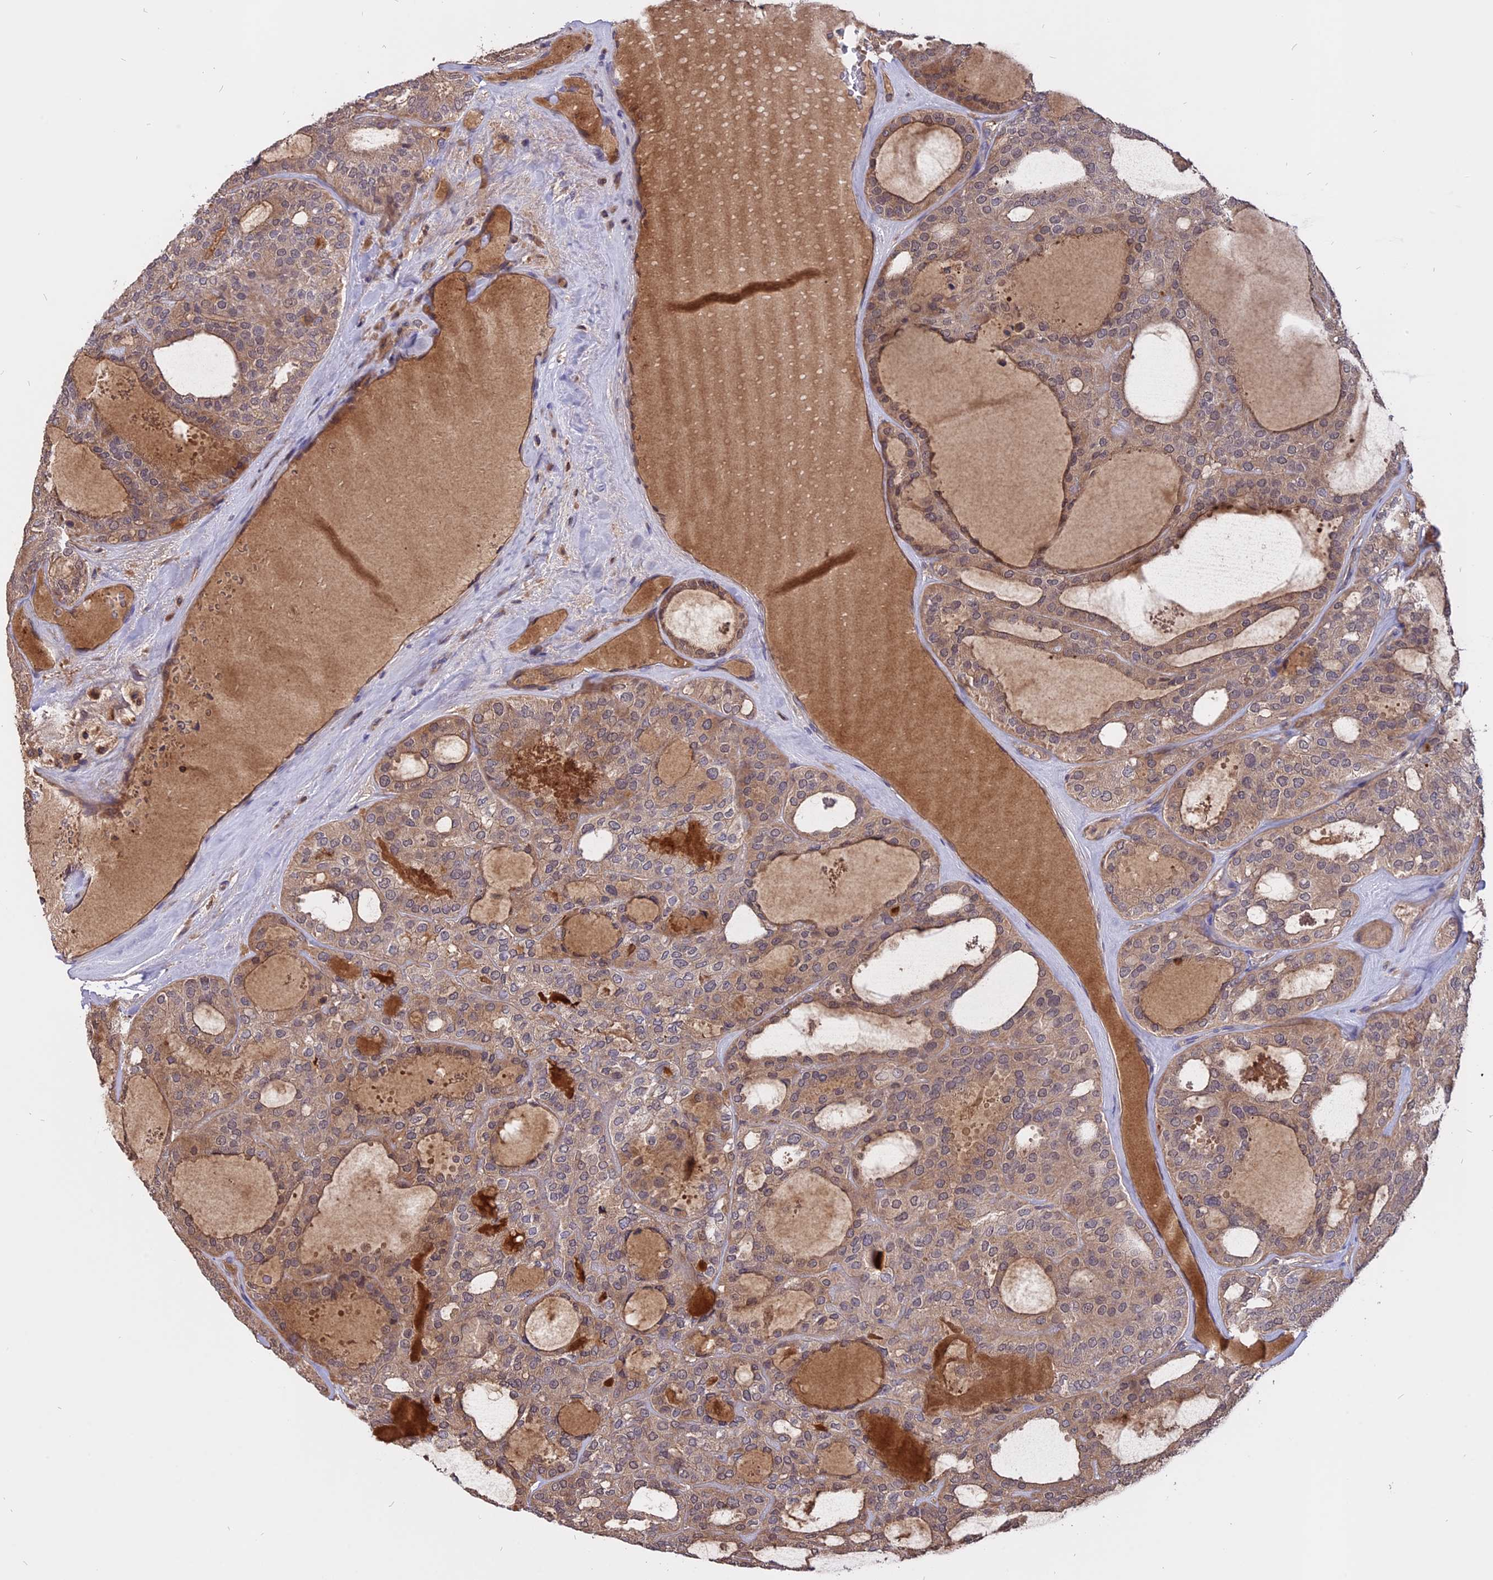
{"staining": {"intensity": "weak", "quantity": ">75%", "location": "cytoplasmic/membranous"}, "tissue": "thyroid cancer", "cell_type": "Tumor cells", "image_type": "cancer", "snomed": [{"axis": "morphology", "description": "Follicular adenoma carcinoma, NOS"}, {"axis": "topography", "description": "Thyroid gland"}], "caption": "Thyroid cancer (follicular adenoma carcinoma) was stained to show a protein in brown. There is low levels of weak cytoplasmic/membranous staining in approximately >75% of tumor cells.", "gene": "CARMIL2", "patient": {"sex": "male", "age": 75}}